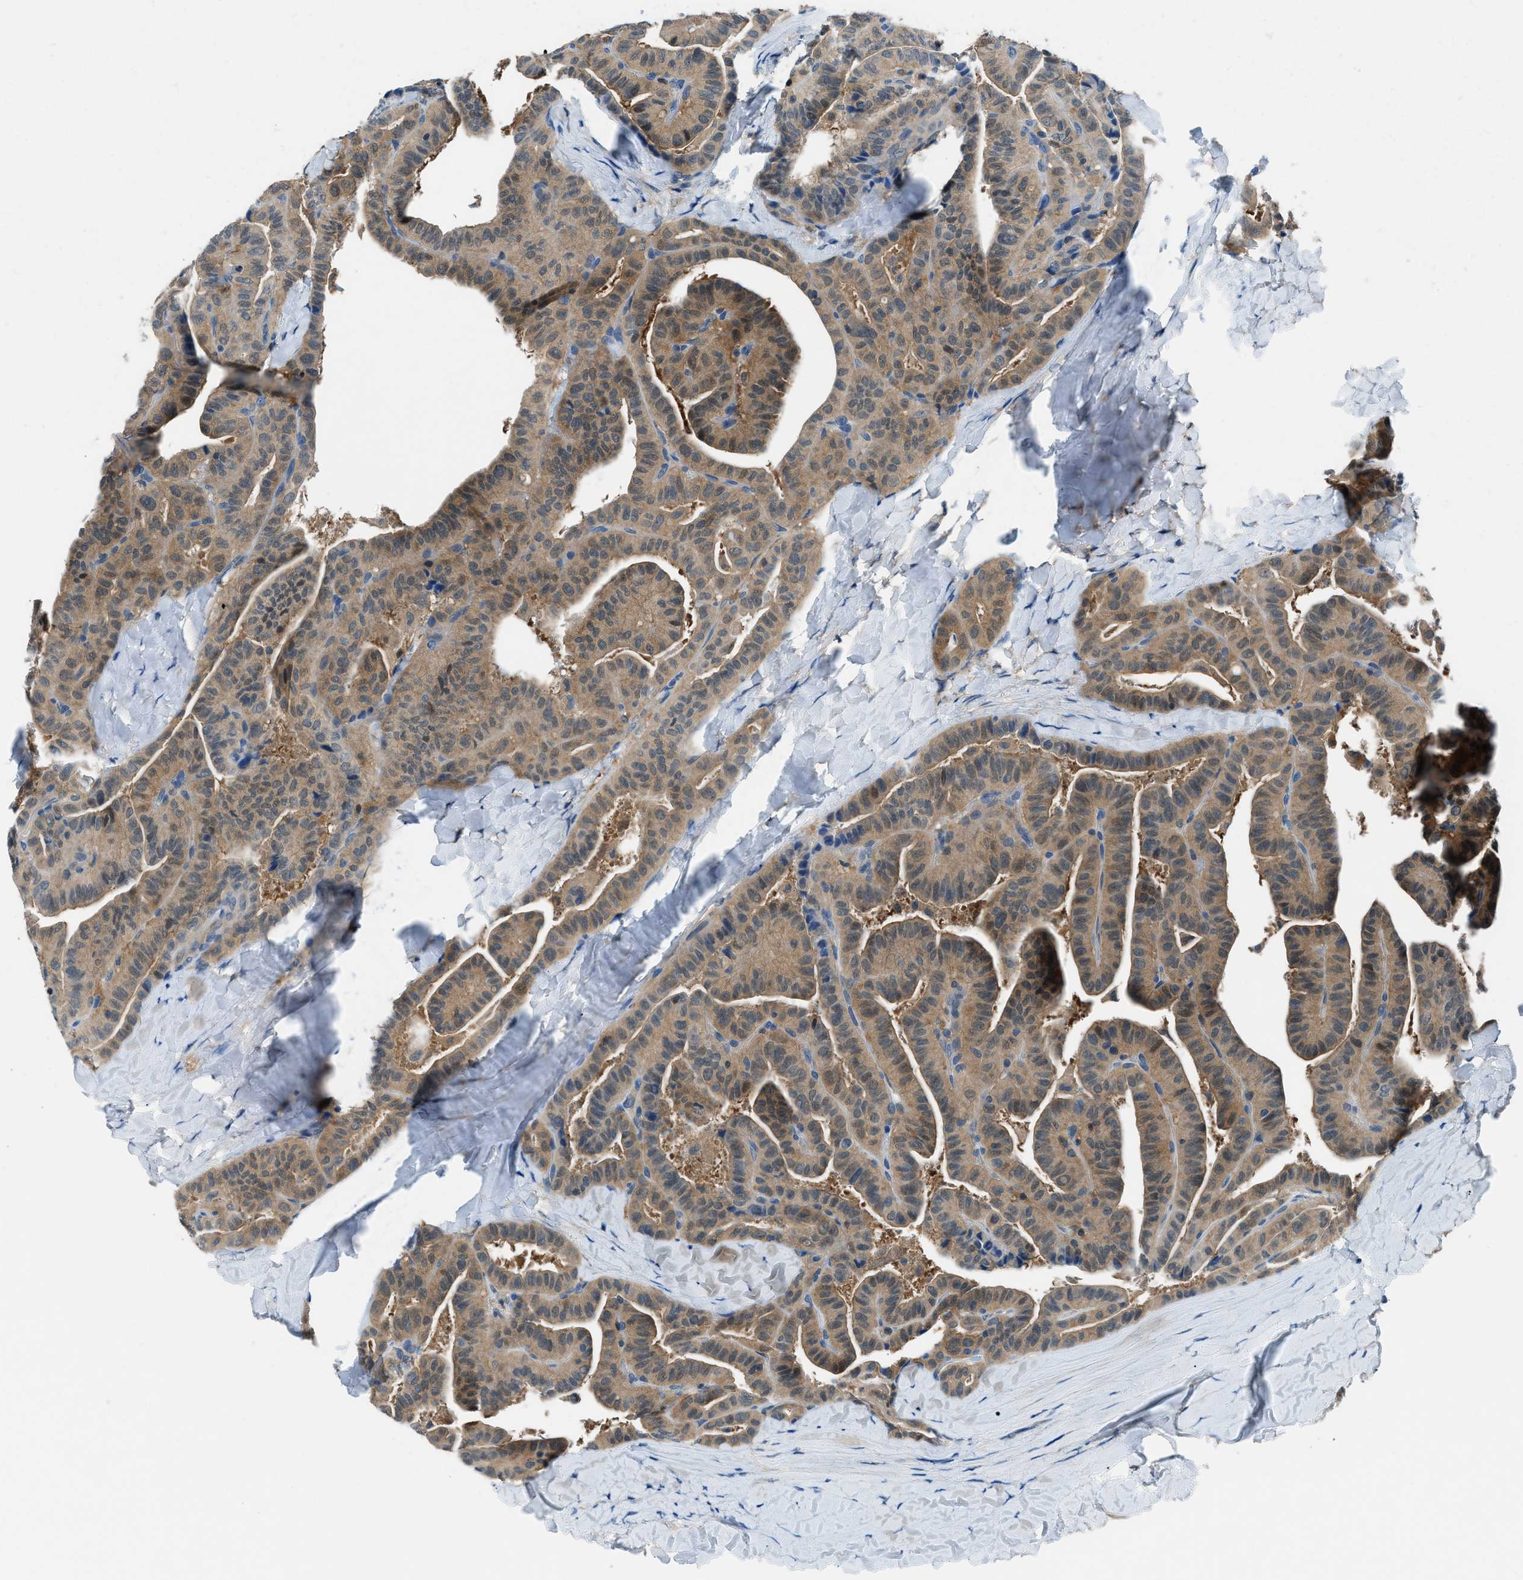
{"staining": {"intensity": "moderate", "quantity": ">75%", "location": "cytoplasmic/membranous"}, "tissue": "thyroid cancer", "cell_type": "Tumor cells", "image_type": "cancer", "snomed": [{"axis": "morphology", "description": "Papillary adenocarcinoma, NOS"}, {"axis": "topography", "description": "Thyroid gland"}], "caption": "This micrograph reveals immunohistochemistry staining of human thyroid cancer, with medium moderate cytoplasmic/membranous expression in approximately >75% of tumor cells.", "gene": "ACP1", "patient": {"sex": "male", "age": 77}}